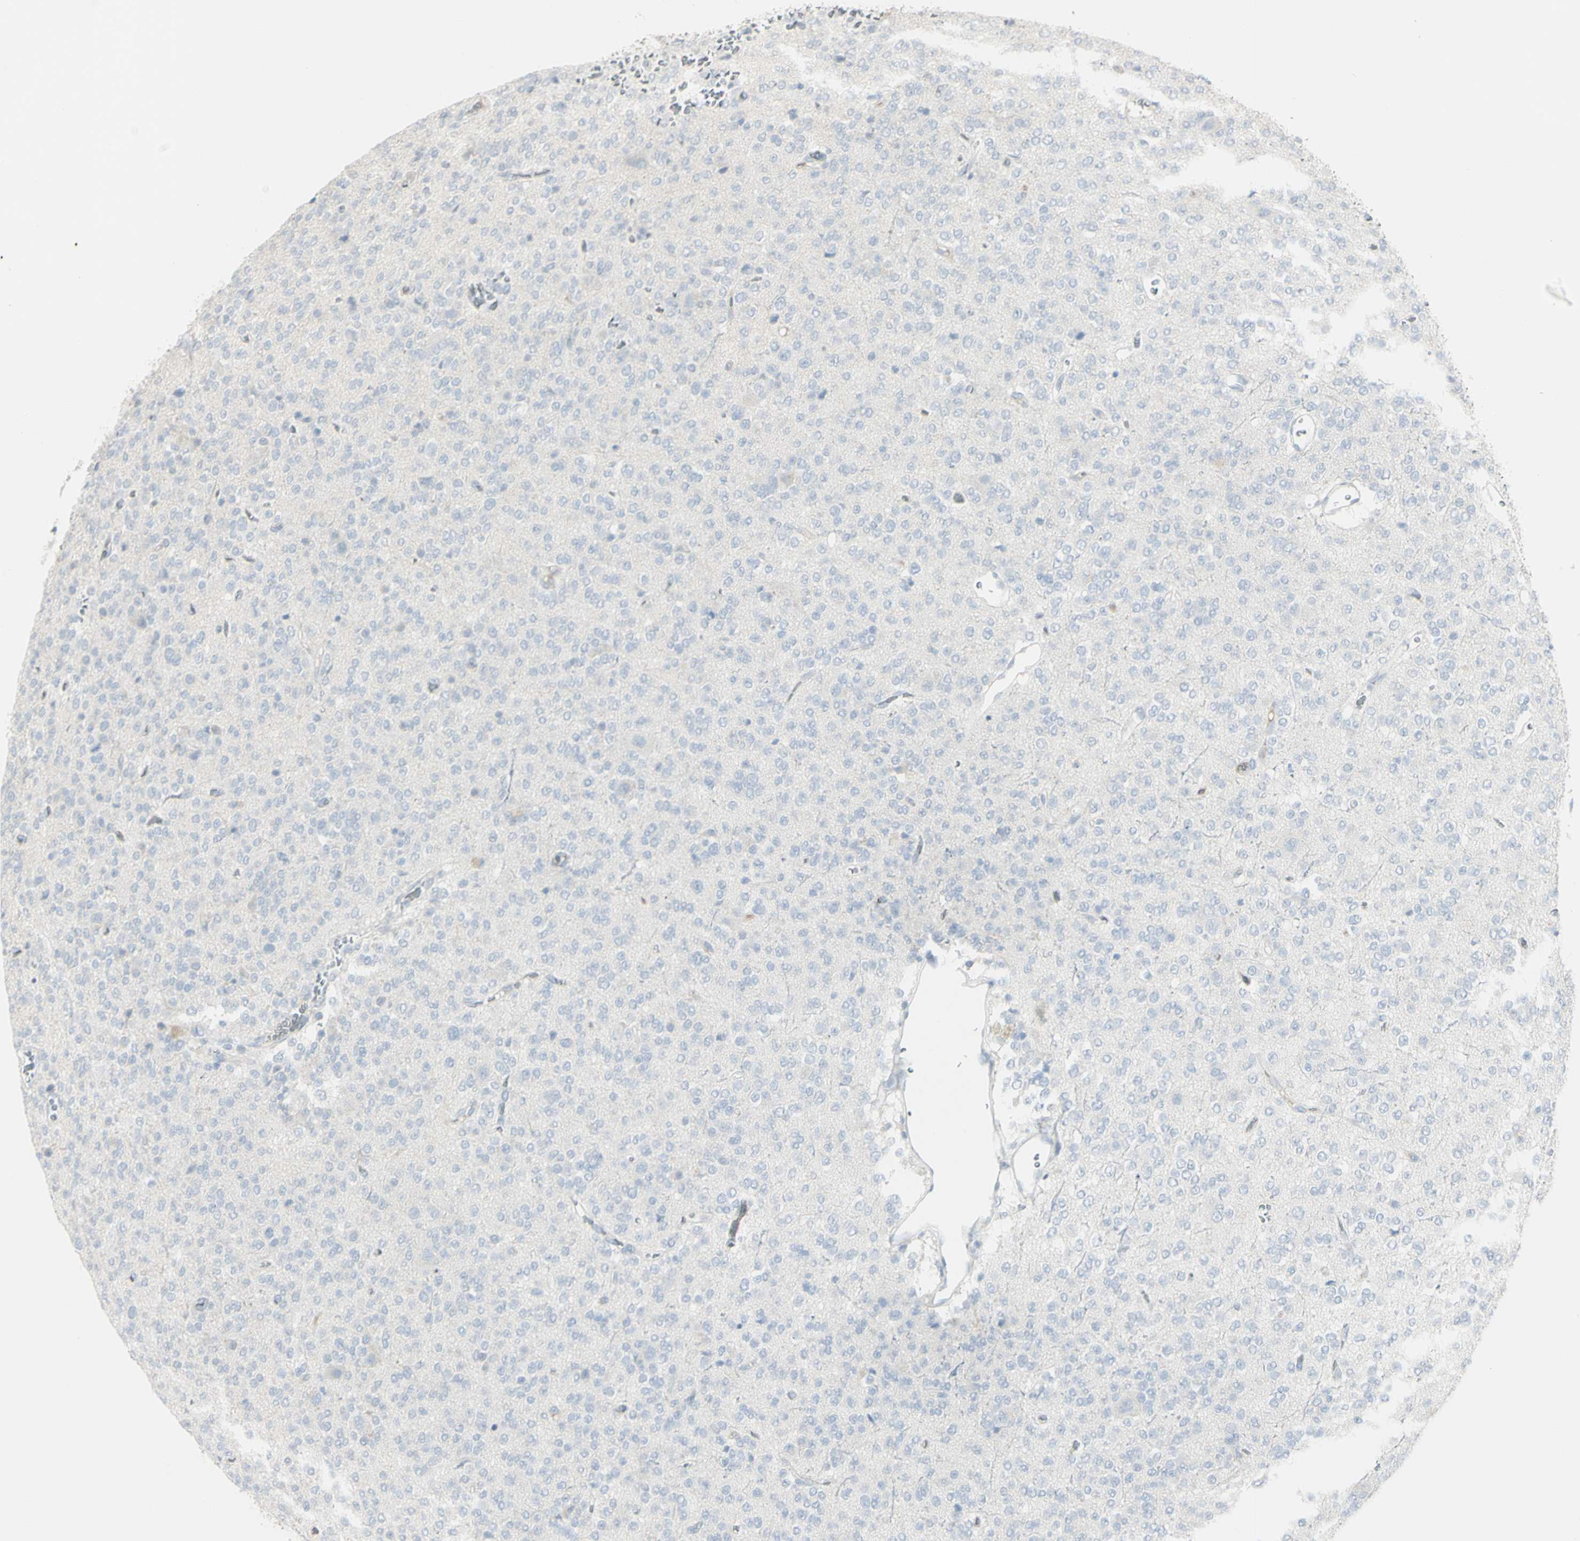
{"staining": {"intensity": "negative", "quantity": "none", "location": "none"}, "tissue": "glioma", "cell_type": "Tumor cells", "image_type": "cancer", "snomed": [{"axis": "morphology", "description": "Glioma, malignant, Low grade"}, {"axis": "topography", "description": "Brain"}], "caption": "A histopathology image of human glioma is negative for staining in tumor cells.", "gene": "PIP", "patient": {"sex": "male", "age": 38}}